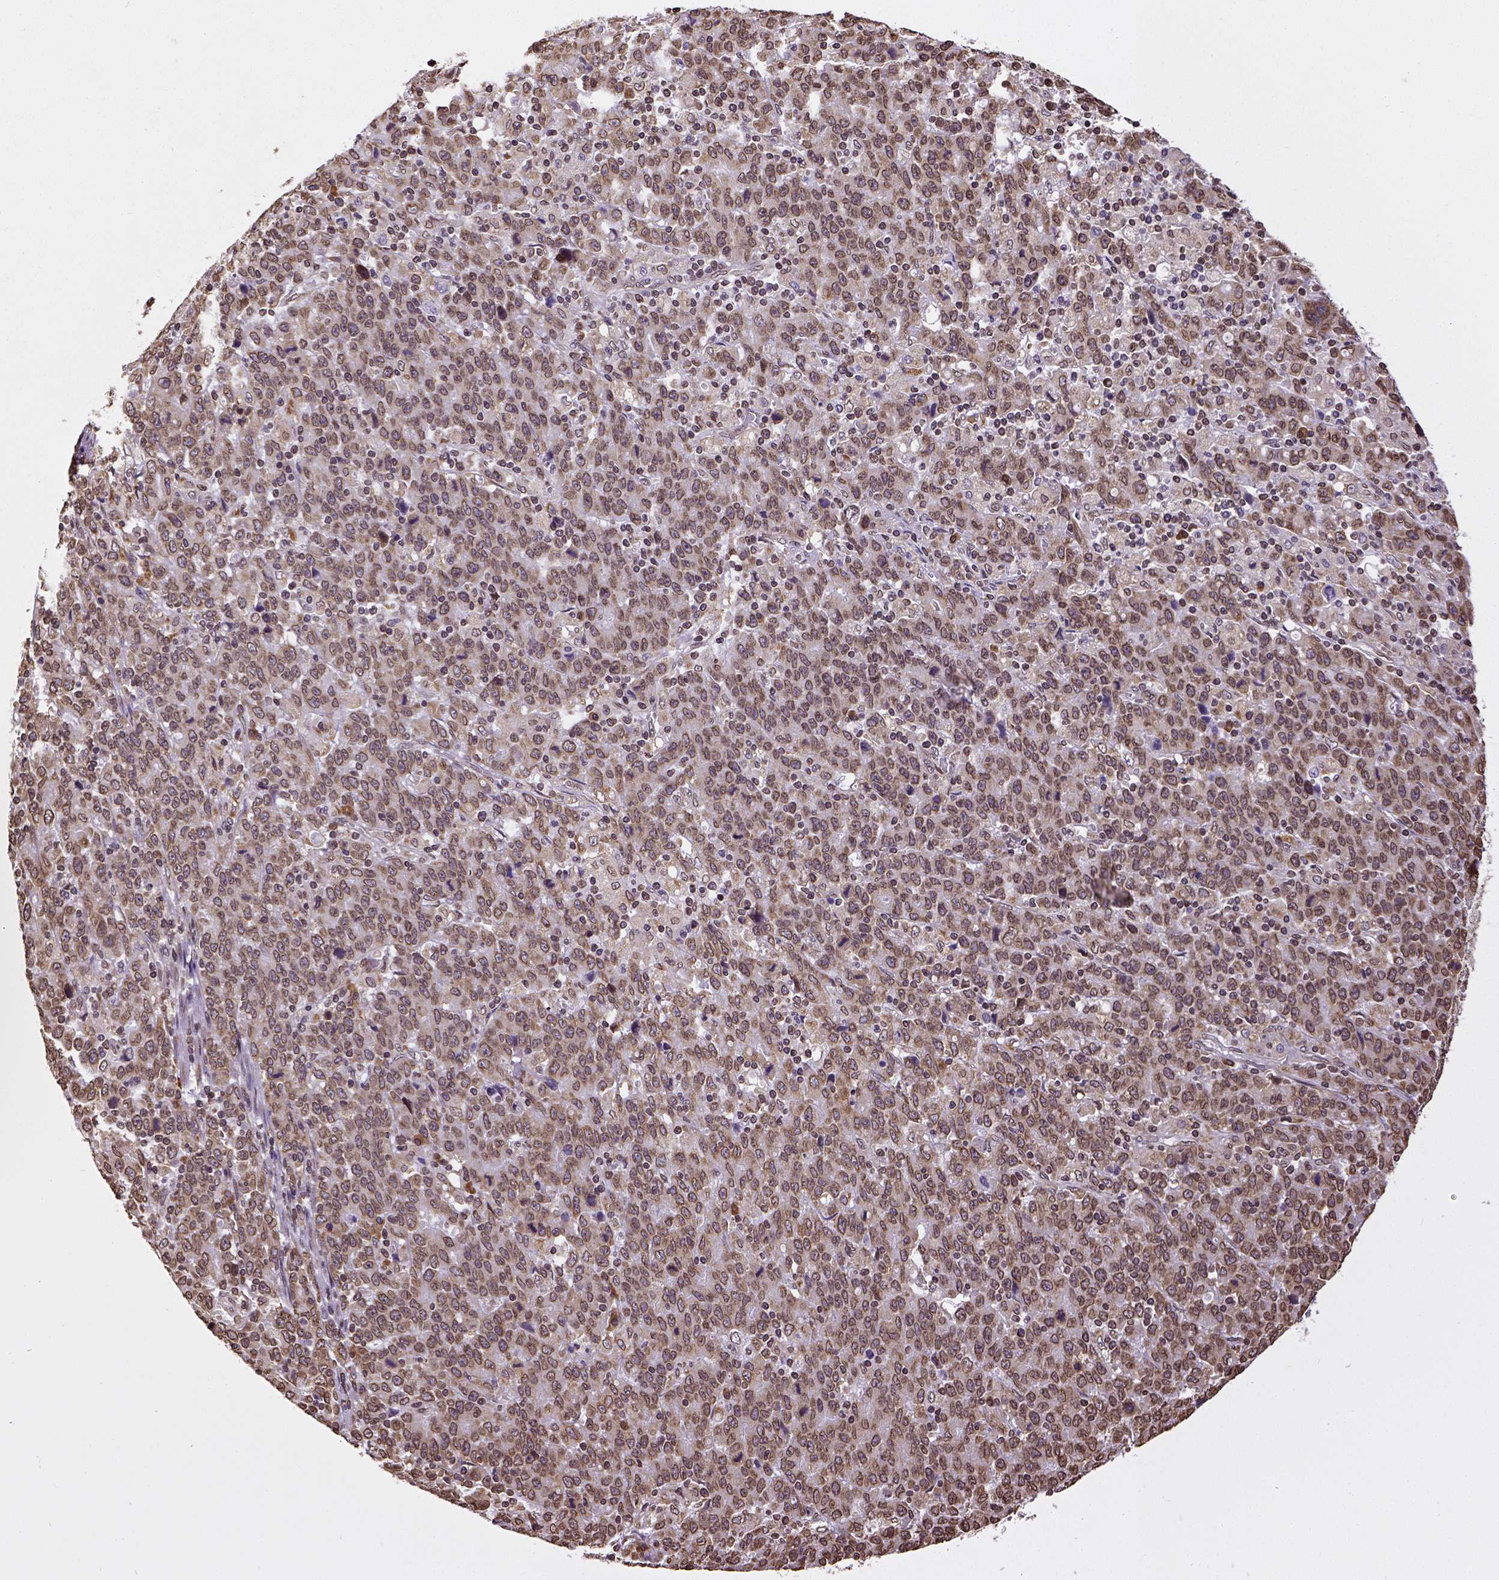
{"staining": {"intensity": "moderate", "quantity": ">75%", "location": "cytoplasmic/membranous,nuclear"}, "tissue": "stomach cancer", "cell_type": "Tumor cells", "image_type": "cancer", "snomed": [{"axis": "morphology", "description": "Adenocarcinoma, NOS"}, {"axis": "topography", "description": "Stomach, upper"}], "caption": "Immunohistochemistry (IHC) image of adenocarcinoma (stomach) stained for a protein (brown), which reveals medium levels of moderate cytoplasmic/membranous and nuclear staining in approximately >75% of tumor cells.", "gene": "MTDH", "patient": {"sex": "male", "age": 69}}